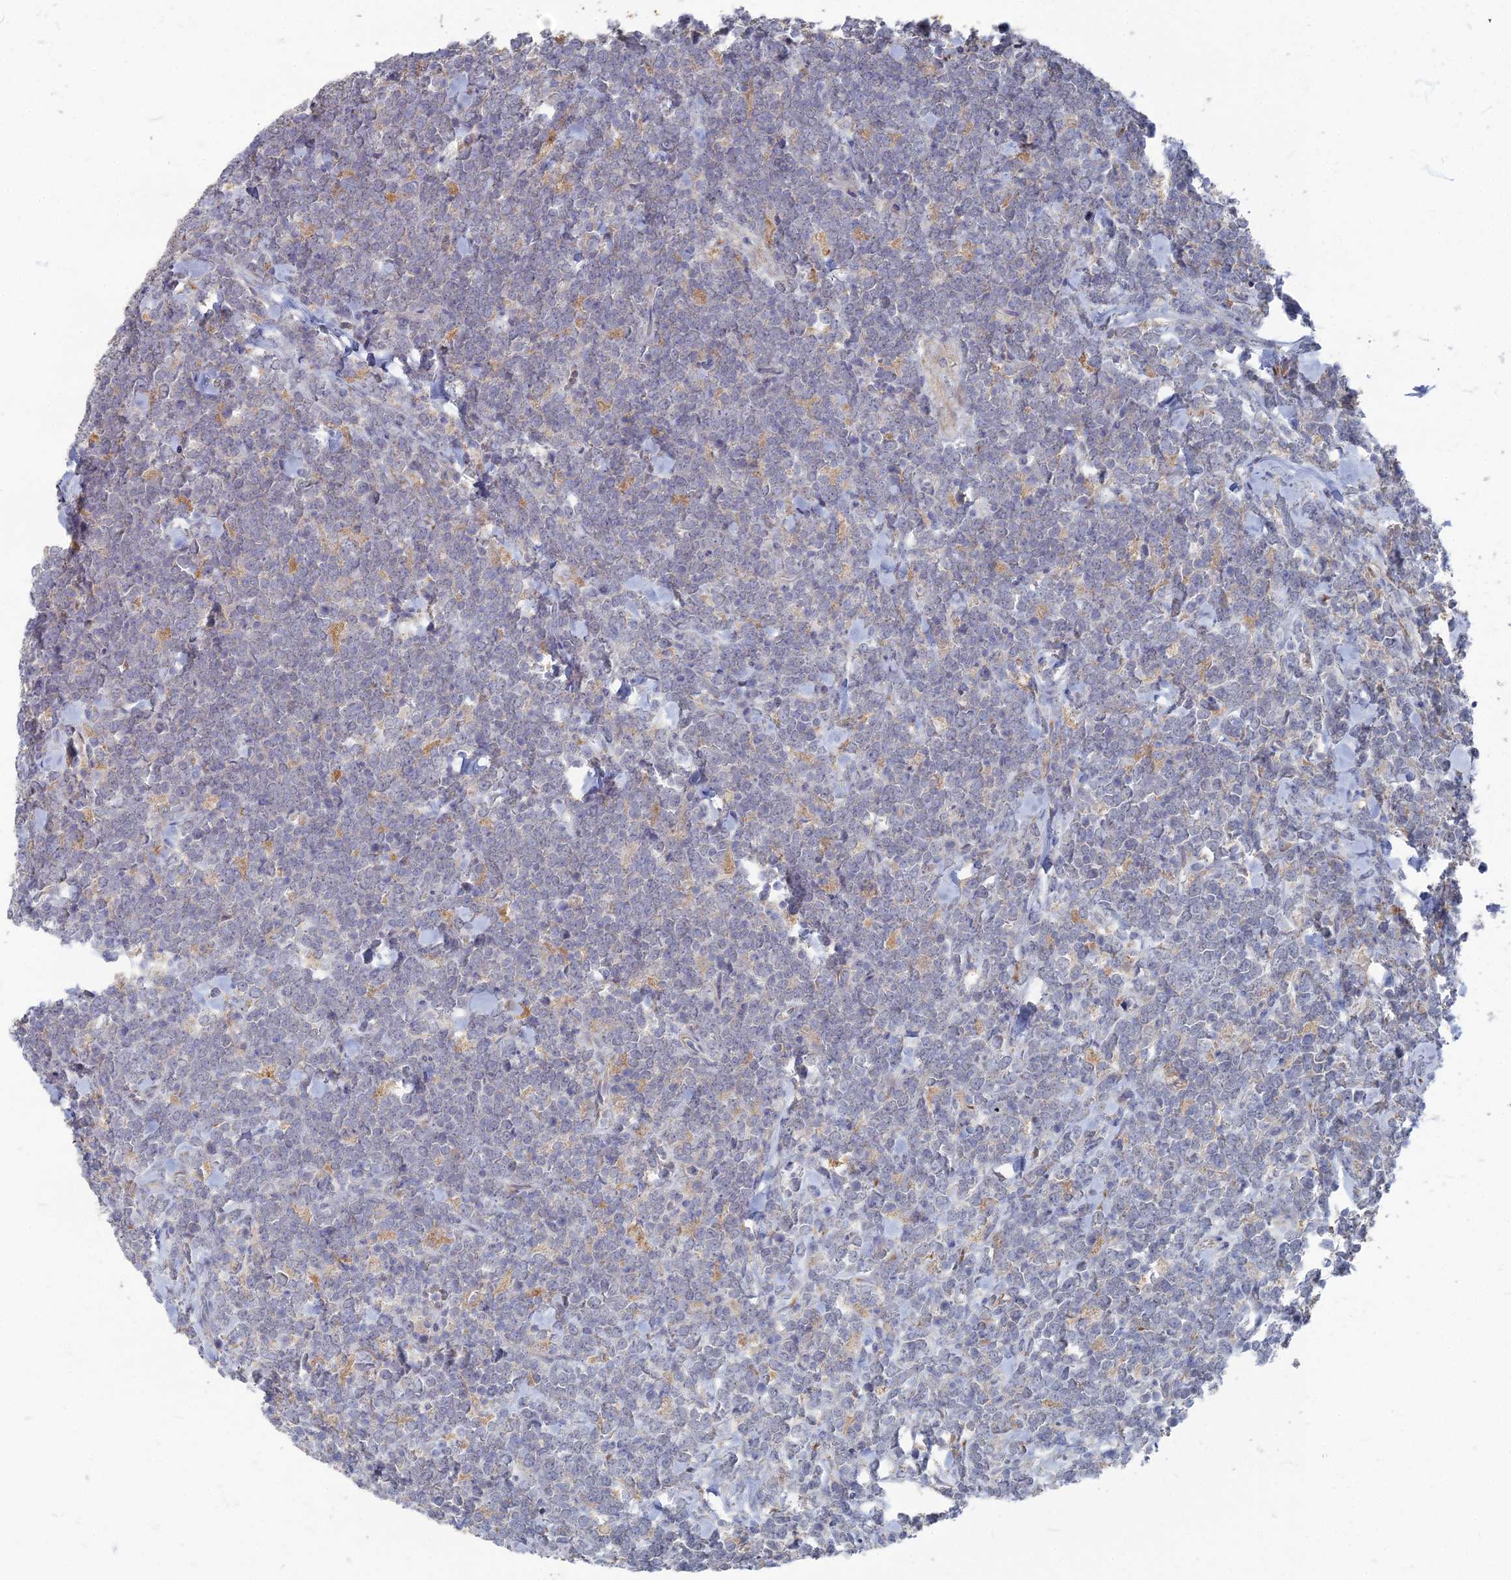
{"staining": {"intensity": "negative", "quantity": "none", "location": "none"}, "tissue": "lymphoma", "cell_type": "Tumor cells", "image_type": "cancer", "snomed": [{"axis": "morphology", "description": "Malignant lymphoma, non-Hodgkin's type, High grade"}, {"axis": "topography", "description": "Small intestine"}], "caption": "Lymphoma was stained to show a protein in brown. There is no significant staining in tumor cells.", "gene": "TMEM128", "patient": {"sex": "male", "age": 8}}